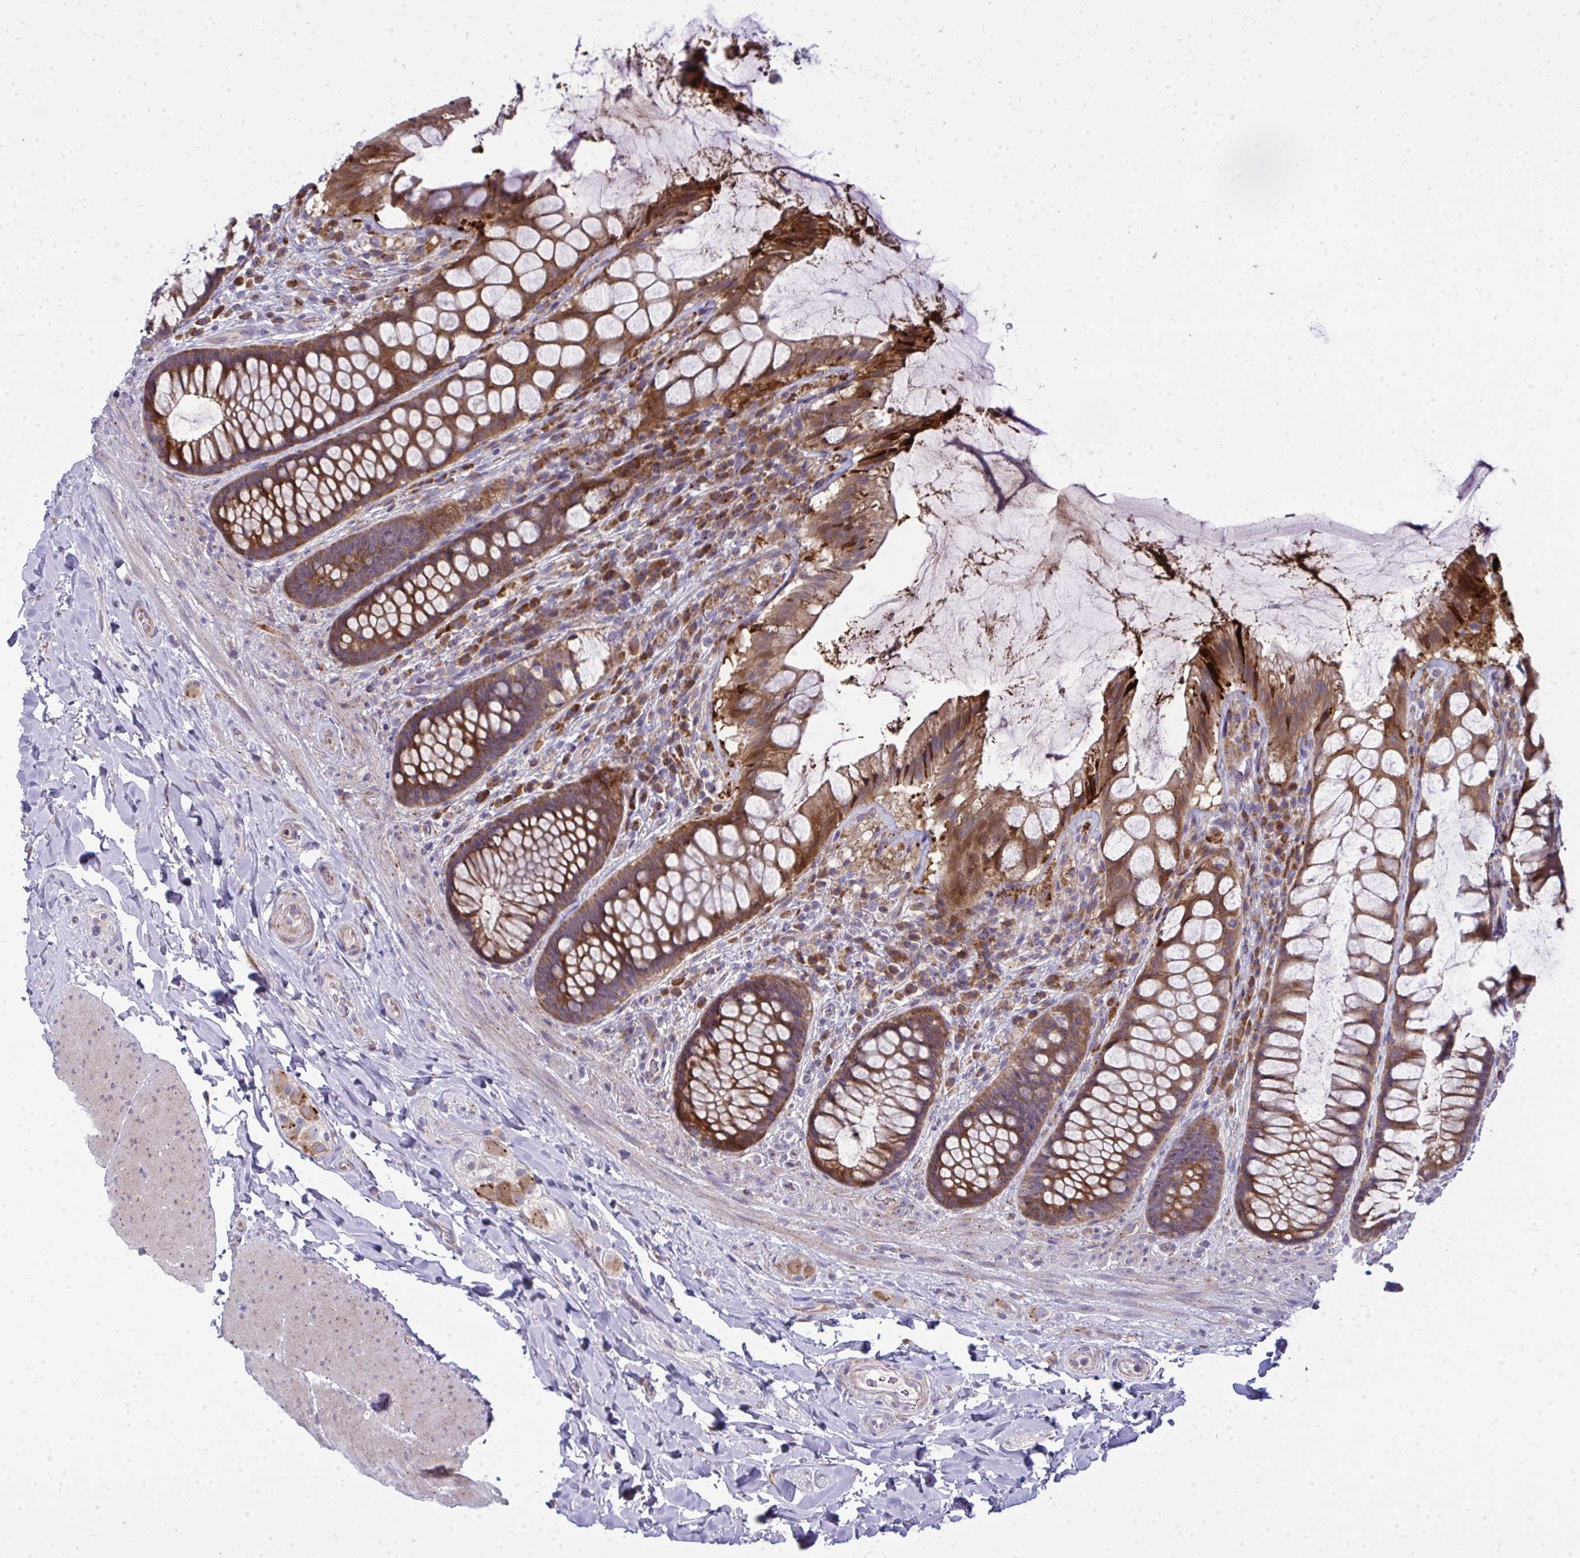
{"staining": {"intensity": "strong", "quantity": ">75%", "location": "cytoplasmic/membranous"}, "tissue": "rectum", "cell_type": "Glandular cells", "image_type": "normal", "snomed": [{"axis": "morphology", "description": "Normal tissue, NOS"}, {"axis": "topography", "description": "Rectum"}], "caption": "Immunohistochemical staining of benign rectum demonstrates strong cytoplasmic/membranous protein expression in approximately >75% of glandular cells.", "gene": "GFPT2", "patient": {"sex": "female", "age": 58}}